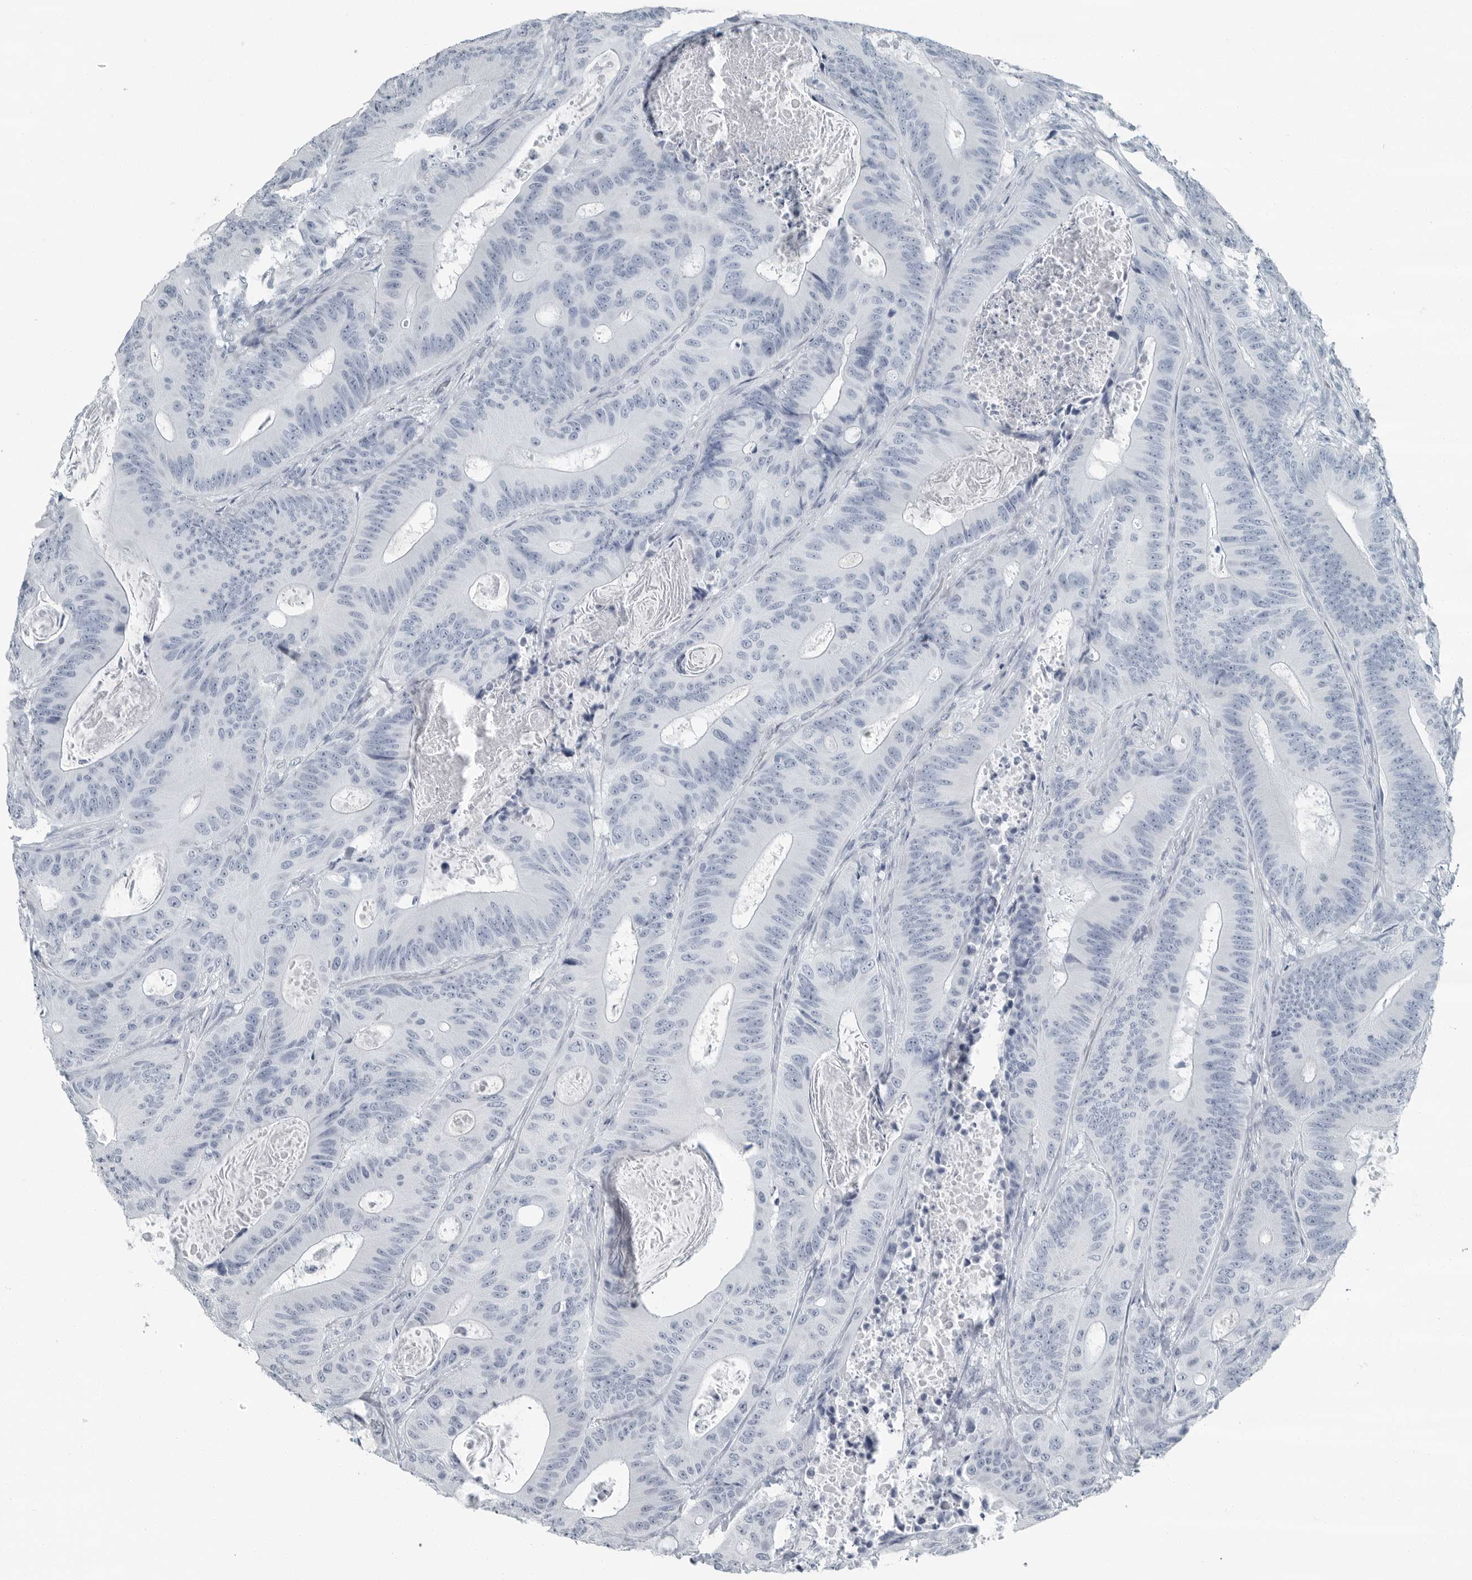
{"staining": {"intensity": "negative", "quantity": "none", "location": "none"}, "tissue": "colorectal cancer", "cell_type": "Tumor cells", "image_type": "cancer", "snomed": [{"axis": "morphology", "description": "Adenocarcinoma, NOS"}, {"axis": "topography", "description": "Colon"}], "caption": "This is a micrograph of immunohistochemistry (IHC) staining of colorectal adenocarcinoma, which shows no positivity in tumor cells. (Immunohistochemistry, brightfield microscopy, high magnification).", "gene": "FABP6", "patient": {"sex": "male", "age": 83}}